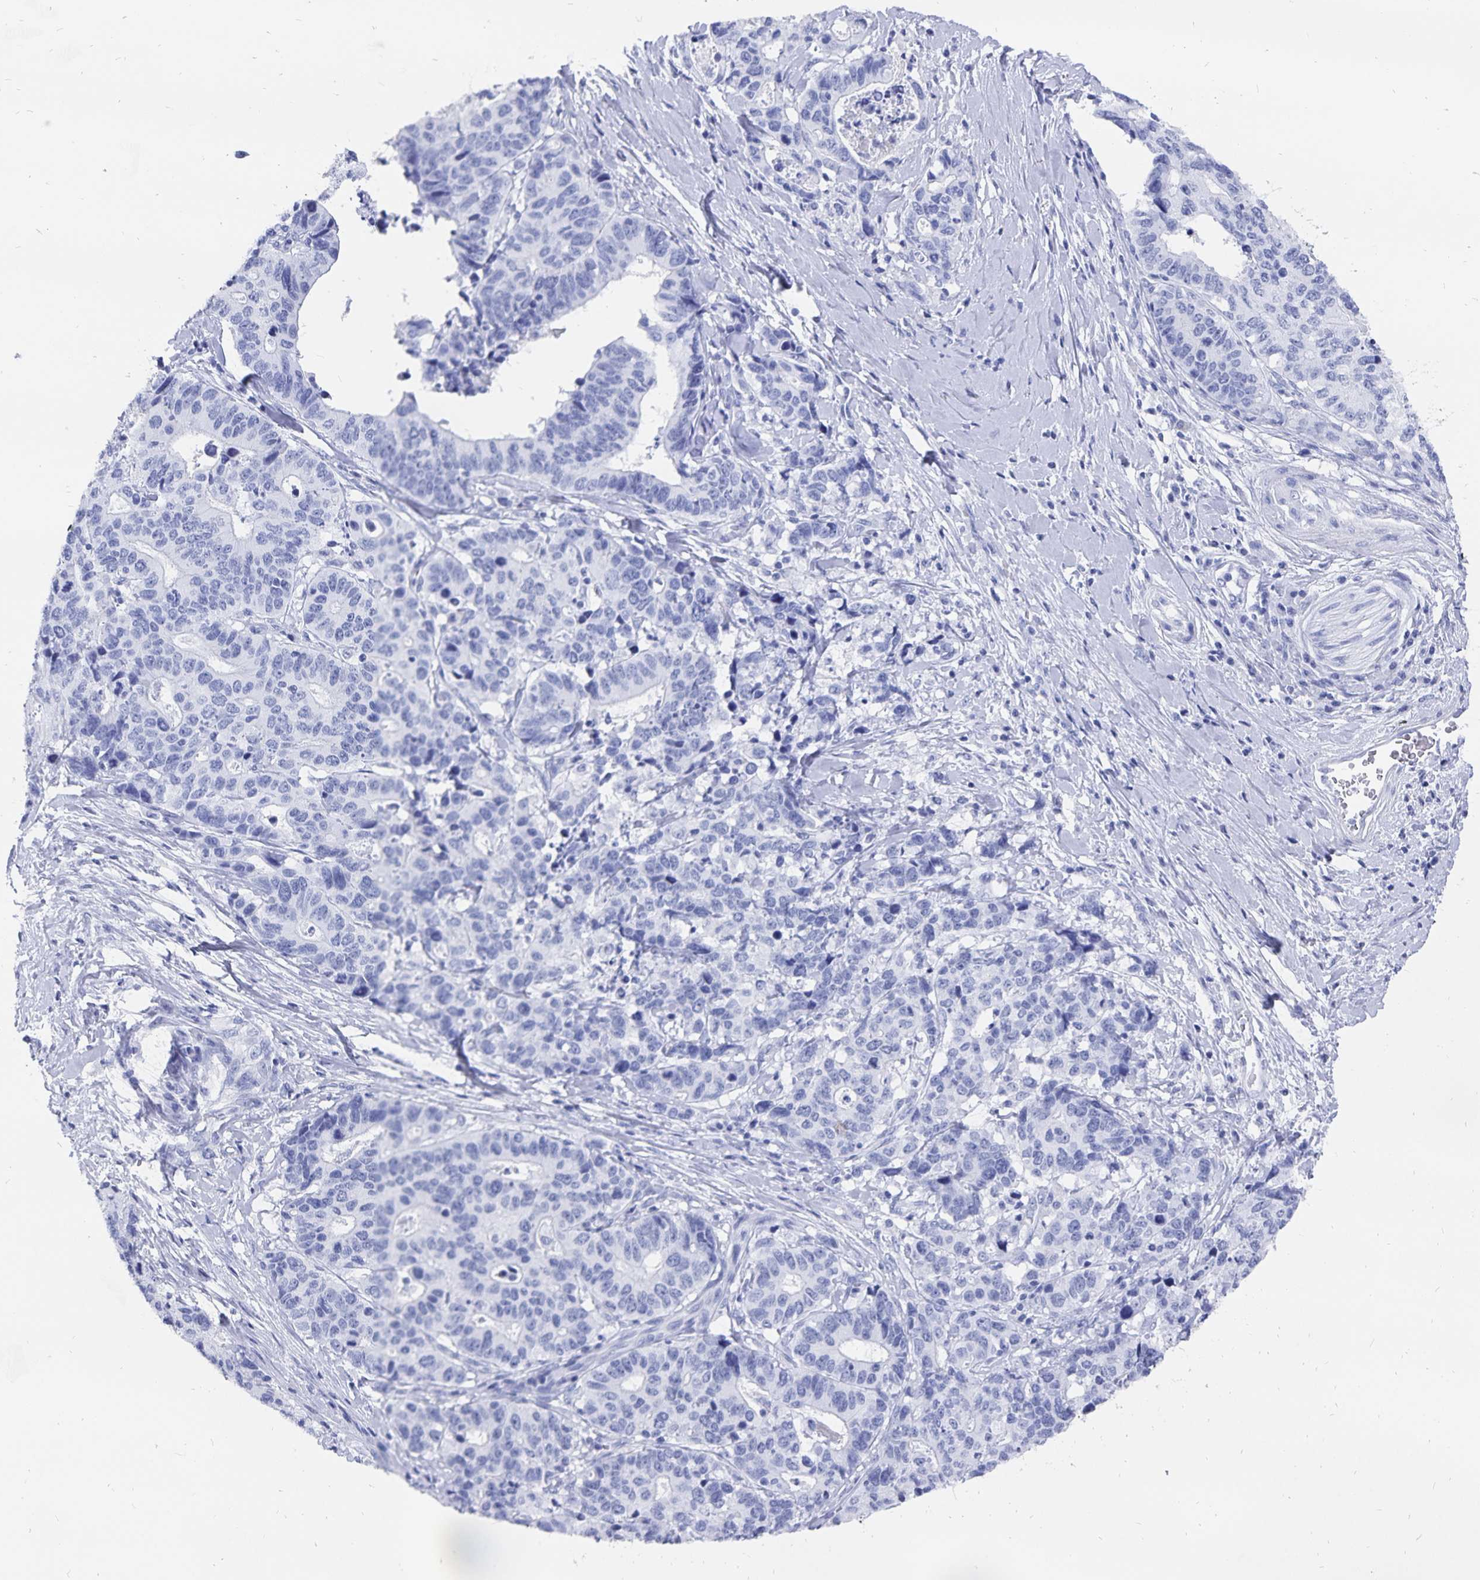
{"staining": {"intensity": "negative", "quantity": "none", "location": "none"}, "tissue": "stomach cancer", "cell_type": "Tumor cells", "image_type": "cancer", "snomed": [{"axis": "morphology", "description": "Adenocarcinoma, NOS"}, {"axis": "topography", "description": "Stomach, upper"}], "caption": "Immunohistochemical staining of human adenocarcinoma (stomach) demonstrates no significant staining in tumor cells.", "gene": "ADH1A", "patient": {"sex": "female", "age": 67}}